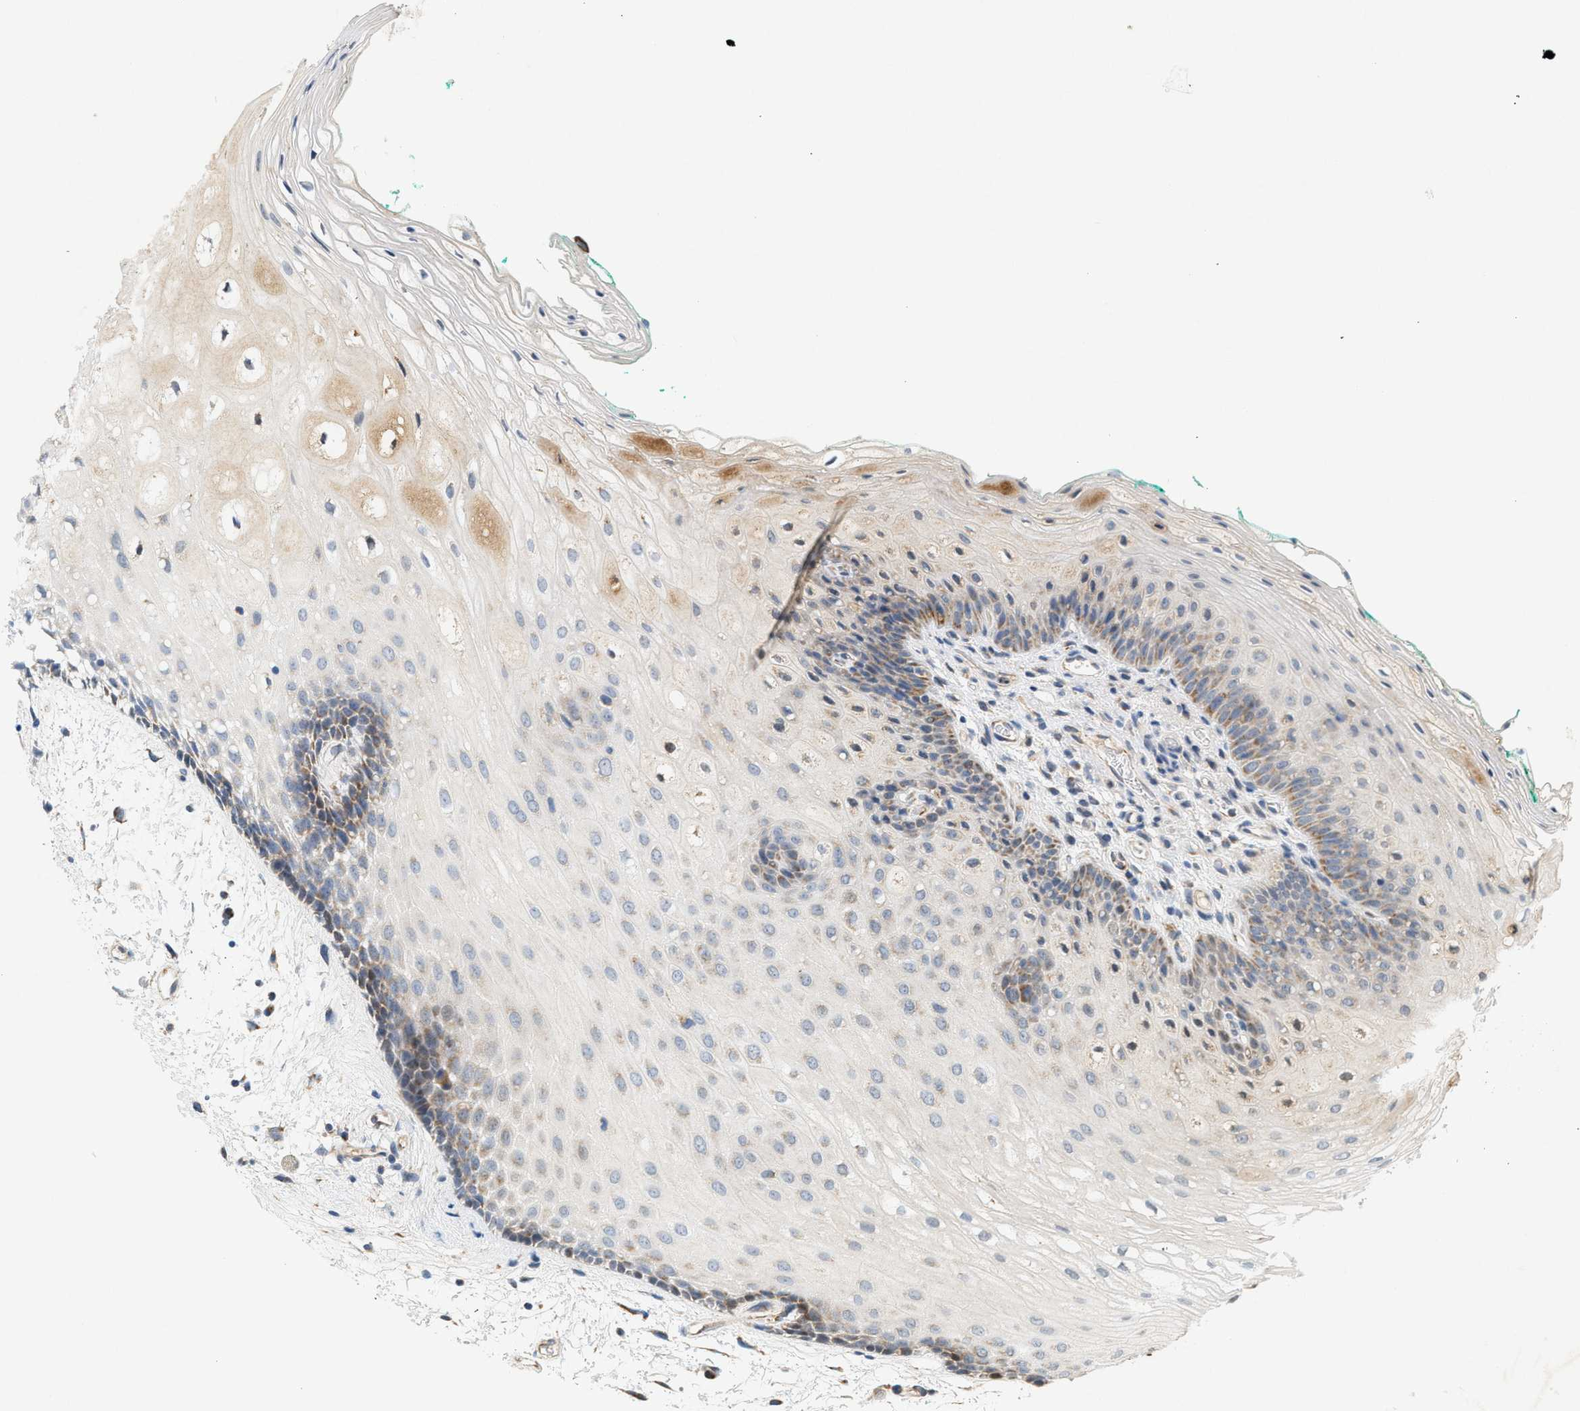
{"staining": {"intensity": "weak", "quantity": "25%-75%", "location": "cytoplasmic/membranous"}, "tissue": "oral mucosa", "cell_type": "Squamous epithelial cells", "image_type": "normal", "snomed": [{"axis": "morphology", "description": "Normal tissue, NOS"}, {"axis": "topography", "description": "Skeletal muscle"}, {"axis": "topography", "description": "Oral tissue"}, {"axis": "topography", "description": "Peripheral nerve tissue"}], "caption": "A photomicrograph of human oral mucosa stained for a protein shows weak cytoplasmic/membranous brown staining in squamous epithelial cells. Nuclei are stained in blue.", "gene": "MCU", "patient": {"sex": "female", "age": 84}}